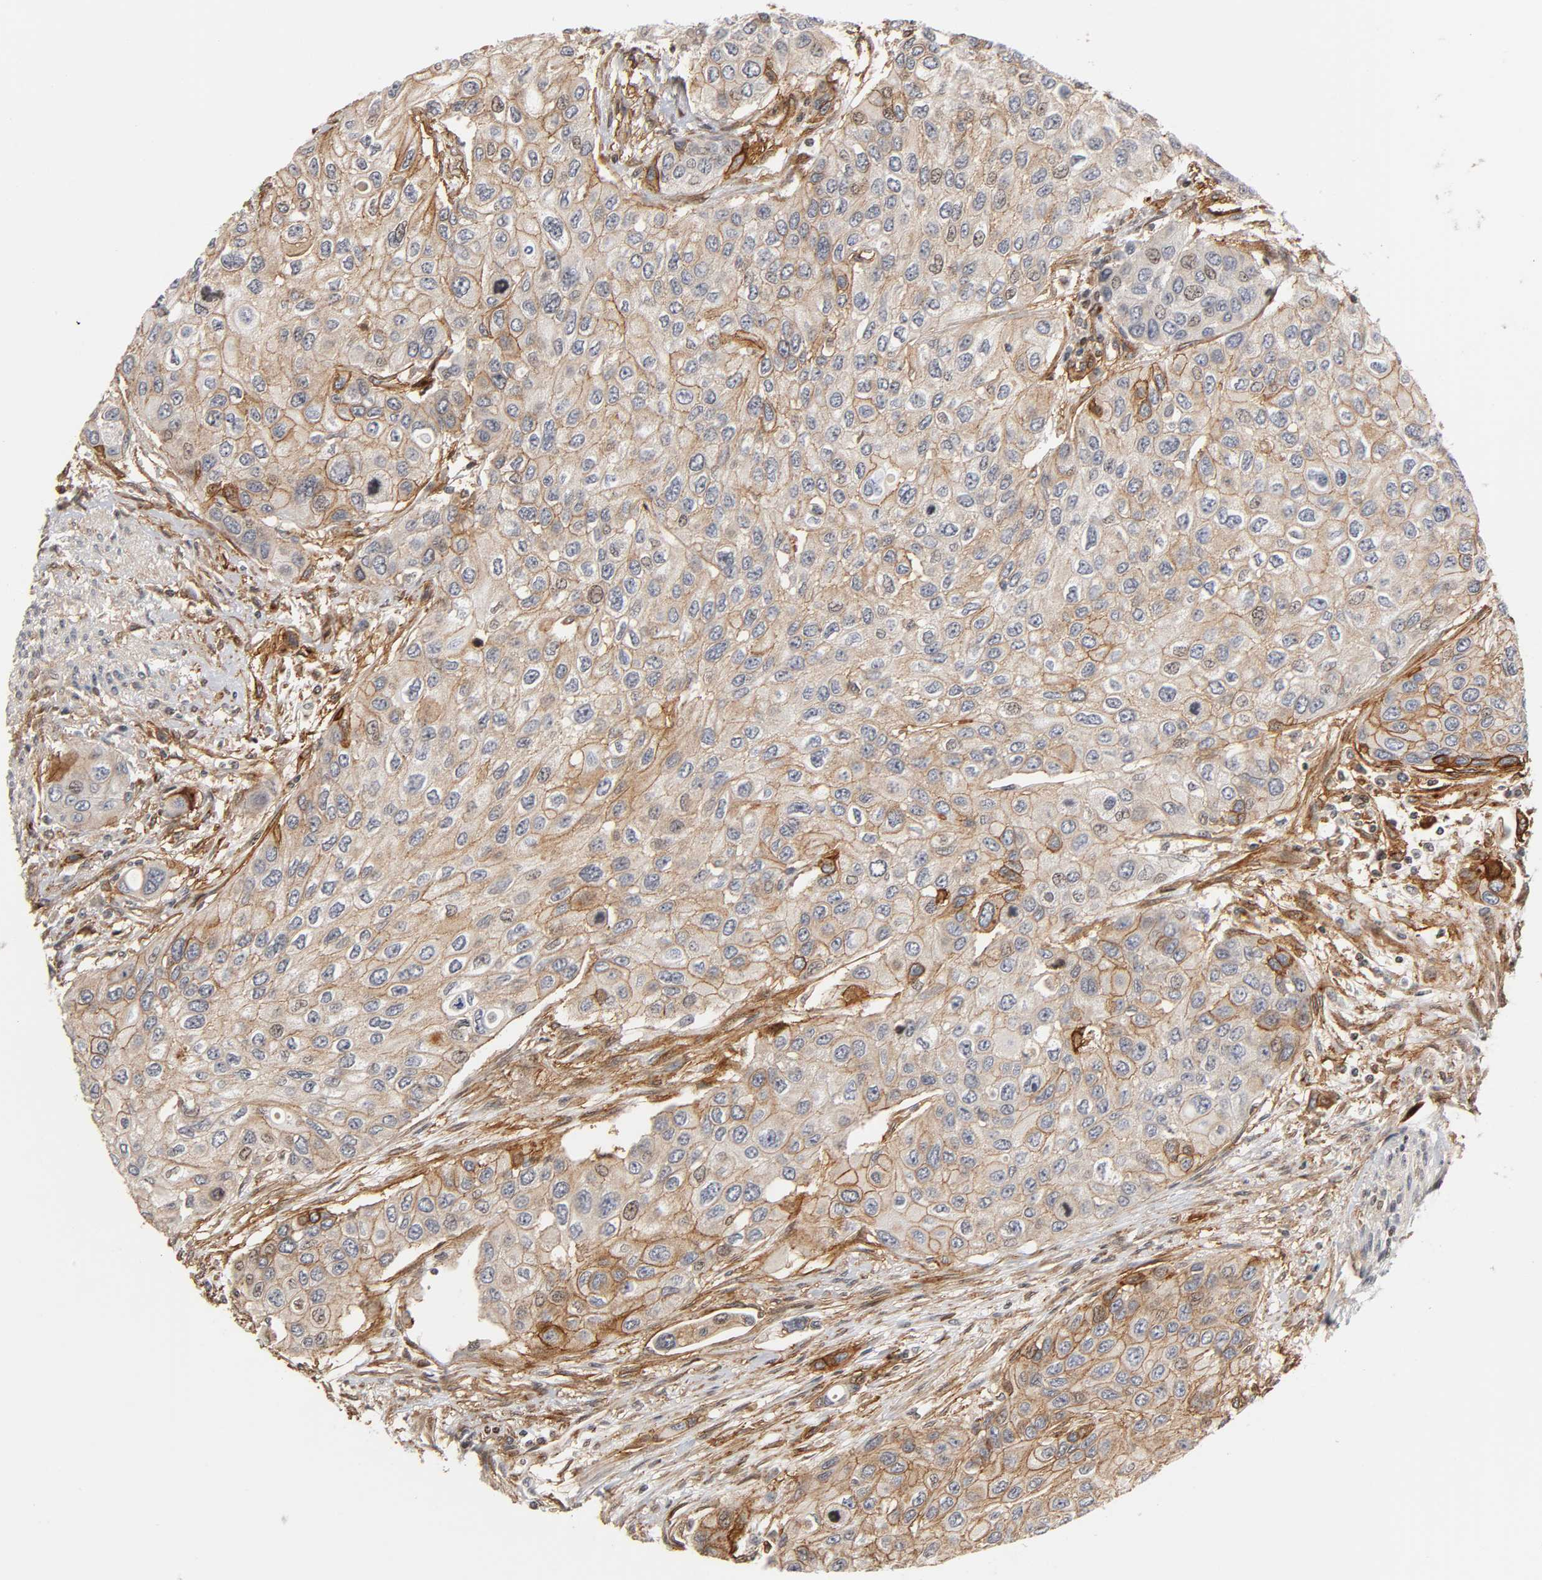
{"staining": {"intensity": "moderate", "quantity": ">75%", "location": "cytoplasmic/membranous"}, "tissue": "urothelial cancer", "cell_type": "Tumor cells", "image_type": "cancer", "snomed": [{"axis": "morphology", "description": "Urothelial carcinoma, High grade"}, {"axis": "topography", "description": "Urinary bladder"}], "caption": "Approximately >75% of tumor cells in human urothelial cancer show moderate cytoplasmic/membranous protein staining as visualized by brown immunohistochemical staining.", "gene": "ITGAV", "patient": {"sex": "female", "age": 56}}